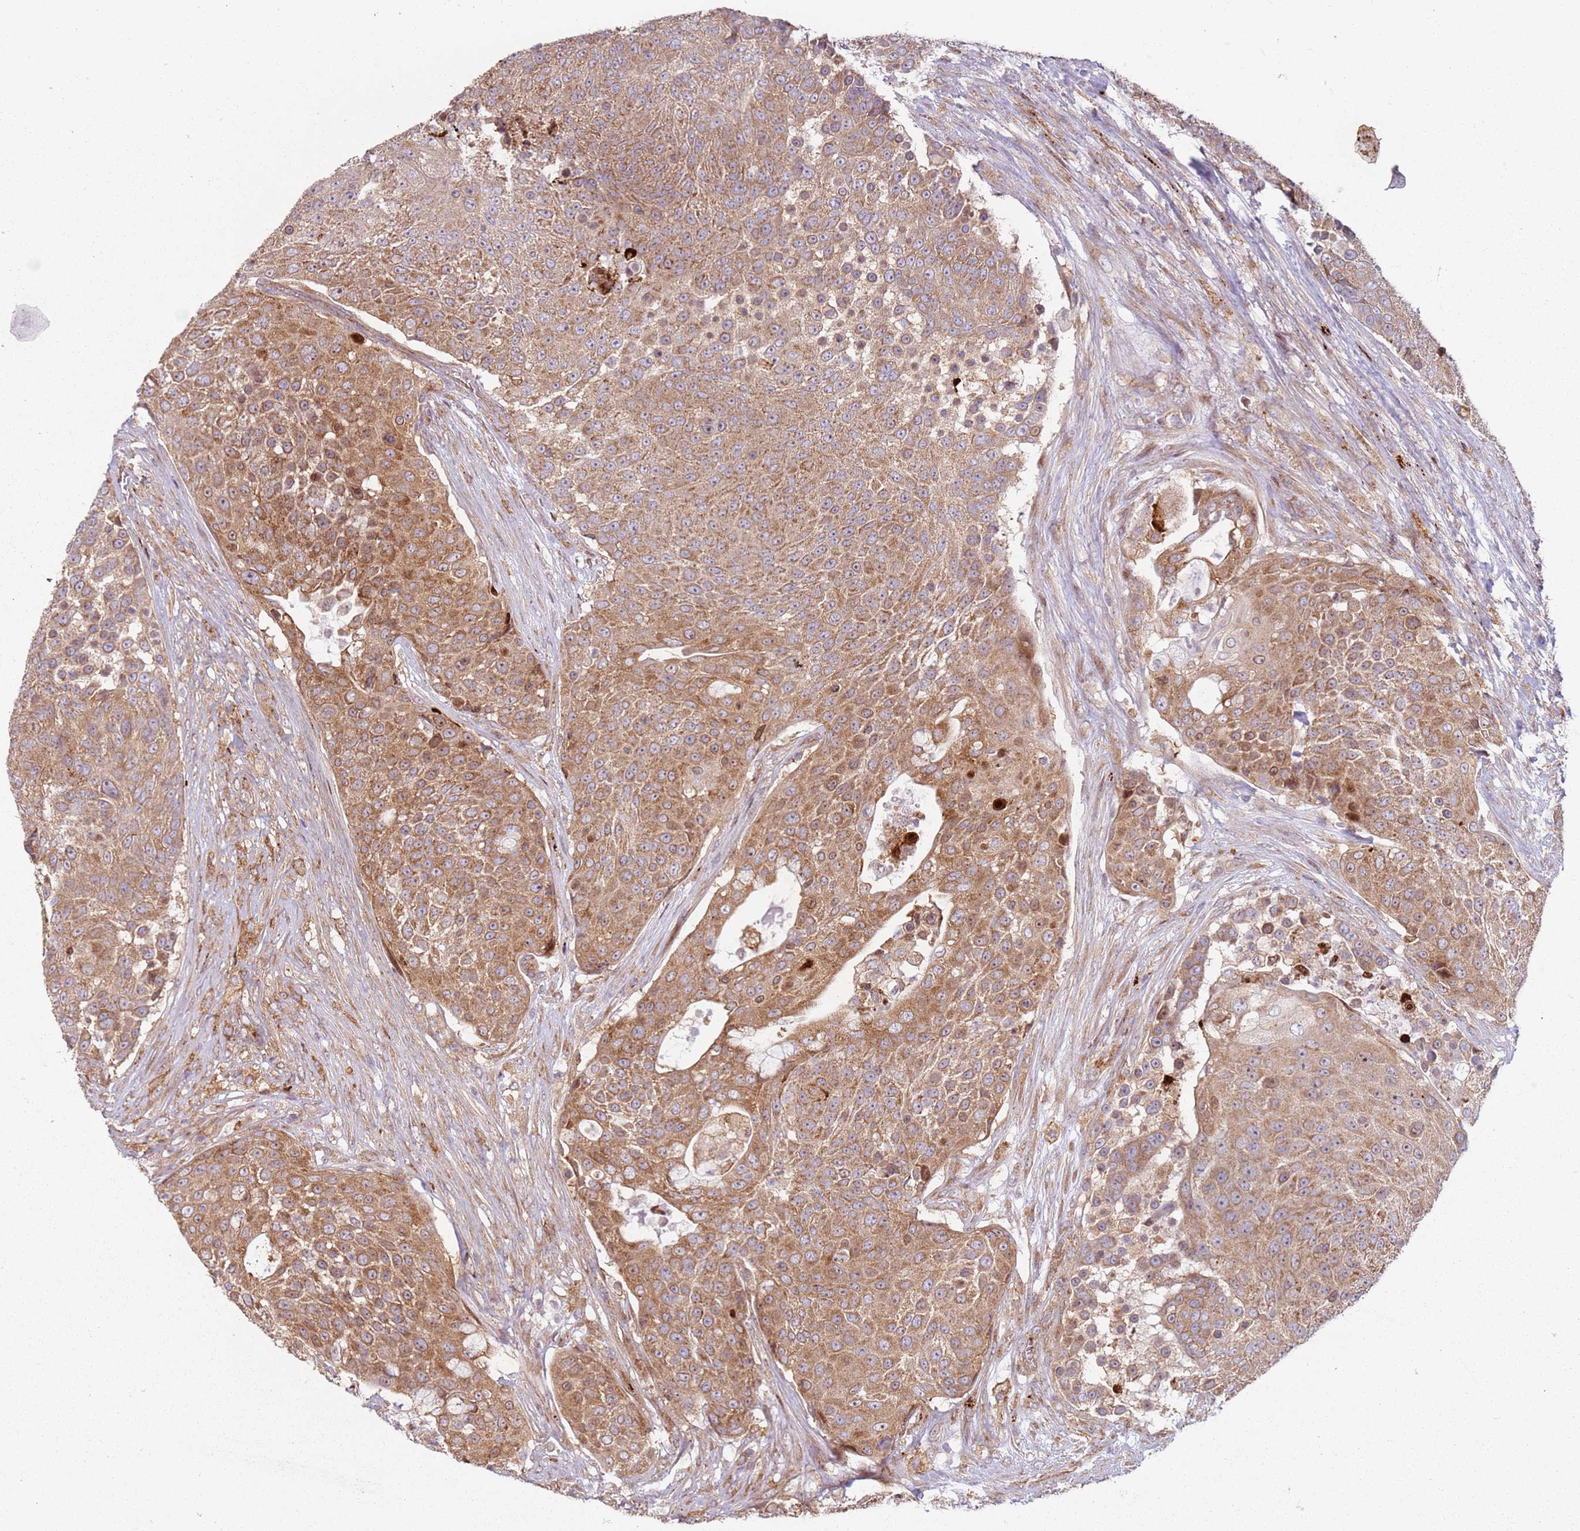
{"staining": {"intensity": "moderate", "quantity": ">75%", "location": "cytoplasmic/membranous"}, "tissue": "urothelial cancer", "cell_type": "Tumor cells", "image_type": "cancer", "snomed": [{"axis": "morphology", "description": "Urothelial carcinoma, High grade"}, {"axis": "topography", "description": "Urinary bladder"}], "caption": "Protein analysis of urothelial carcinoma (high-grade) tissue reveals moderate cytoplasmic/membranous expression in approximately >75% of tumor cells. (brown staining indicates protein expression, while blue staining denotes nuclei).", "gene": "HNRNPLL", "patient": {"sex": "female", "age": 63}}